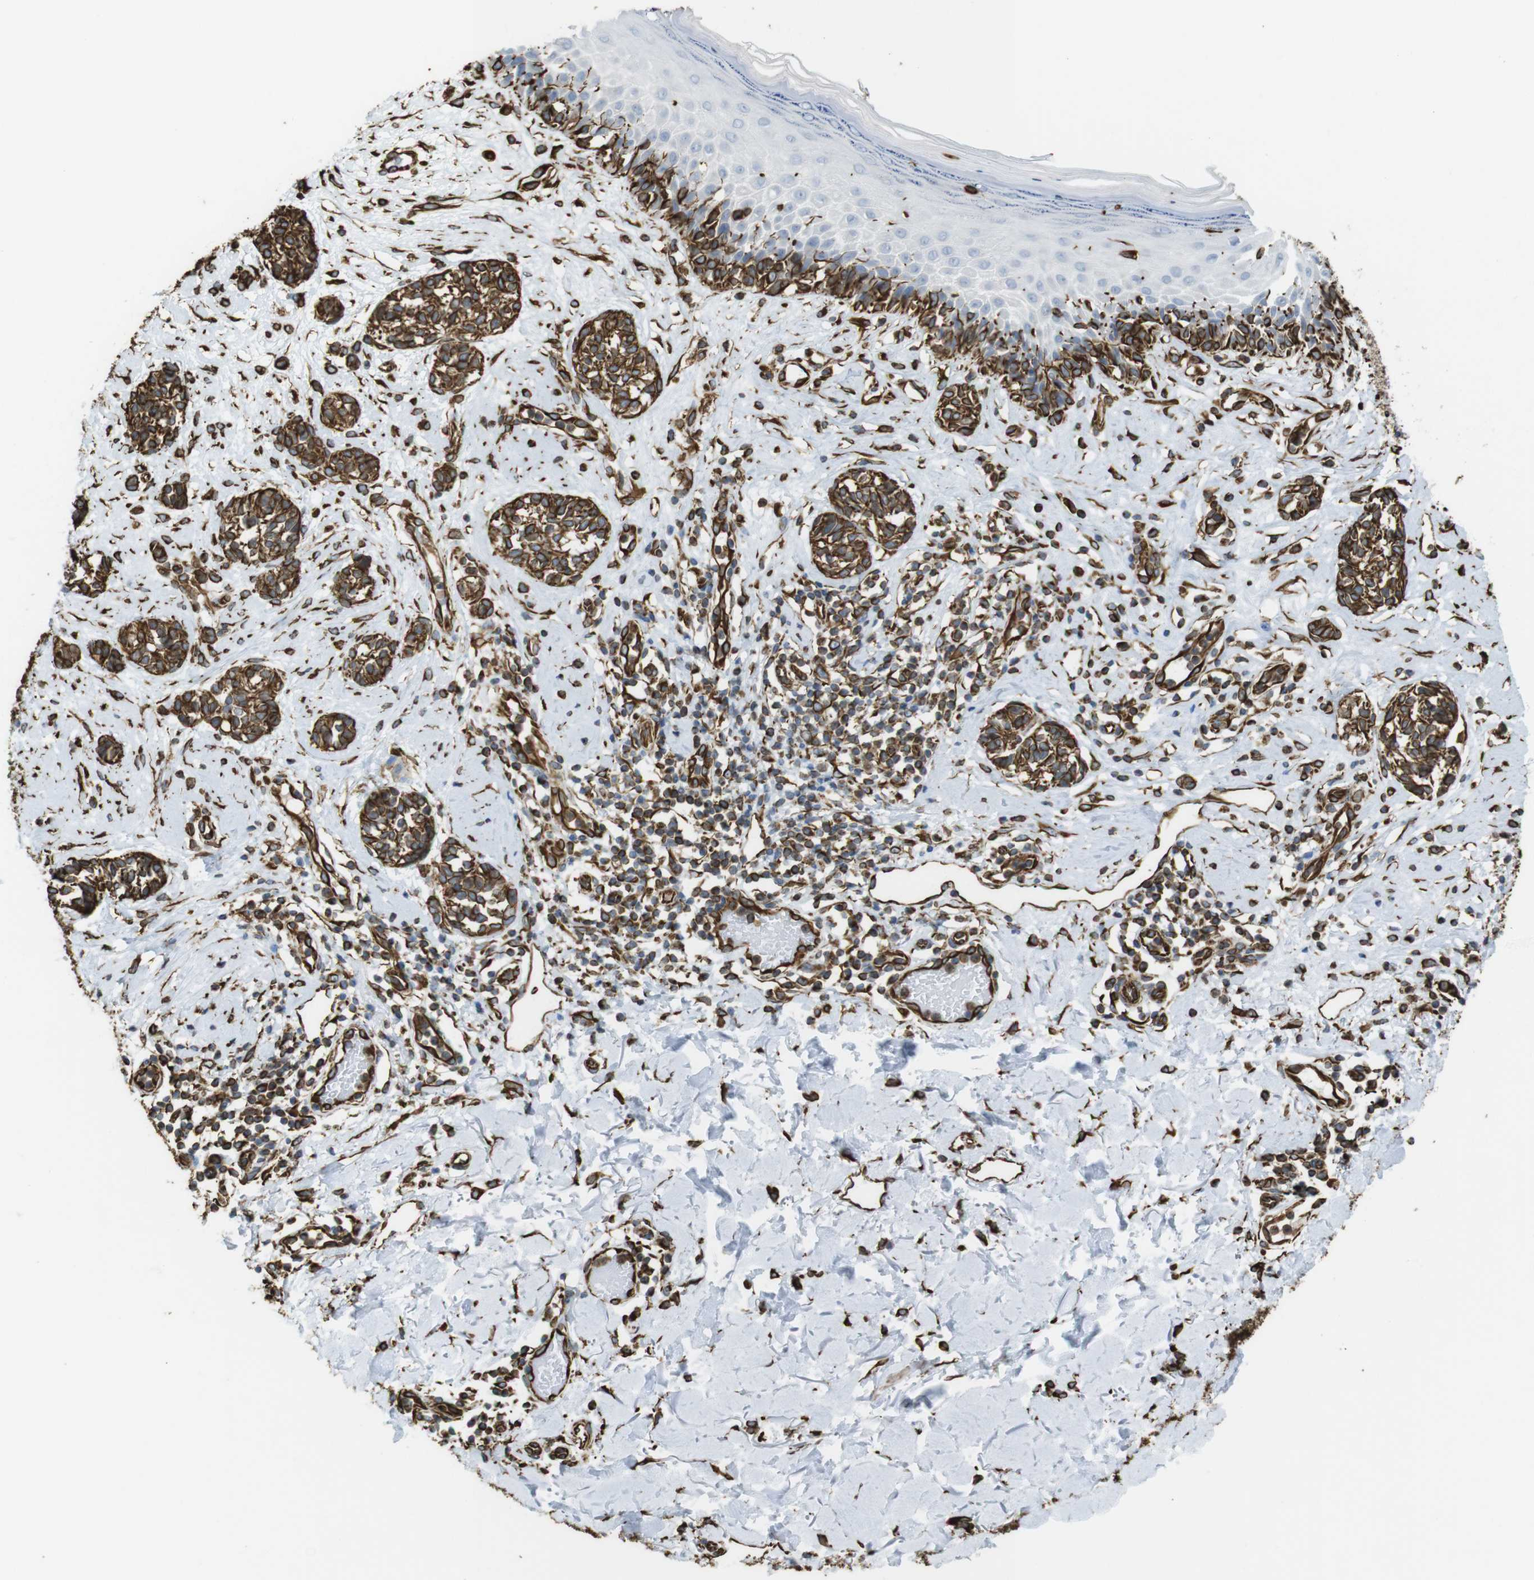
{"staining": {"intensity": "strong", "quantity": ">75%", "location": "cytoplasmic/membranous"}, "tissue": "melanoma", "cell_type": "Tumor cells", "image_type": "cancer", "snomed": [{"axis": "morphology", "description": "Malignant melanoma, NOS"}, {"axis": "topography", "description": "Skin"}], "caption": "Malignant melanoma stained with DAB (3,3'-diaminobenzidine) immunohistochemistry (IHC) shows high levels of strong cytoplasmic/membranous positivity in approximately >75% of tumor cells. Nuclei are stained in blue.", "gene": "RALGPS1", "patient": {"sex": "male", "age": 64}}